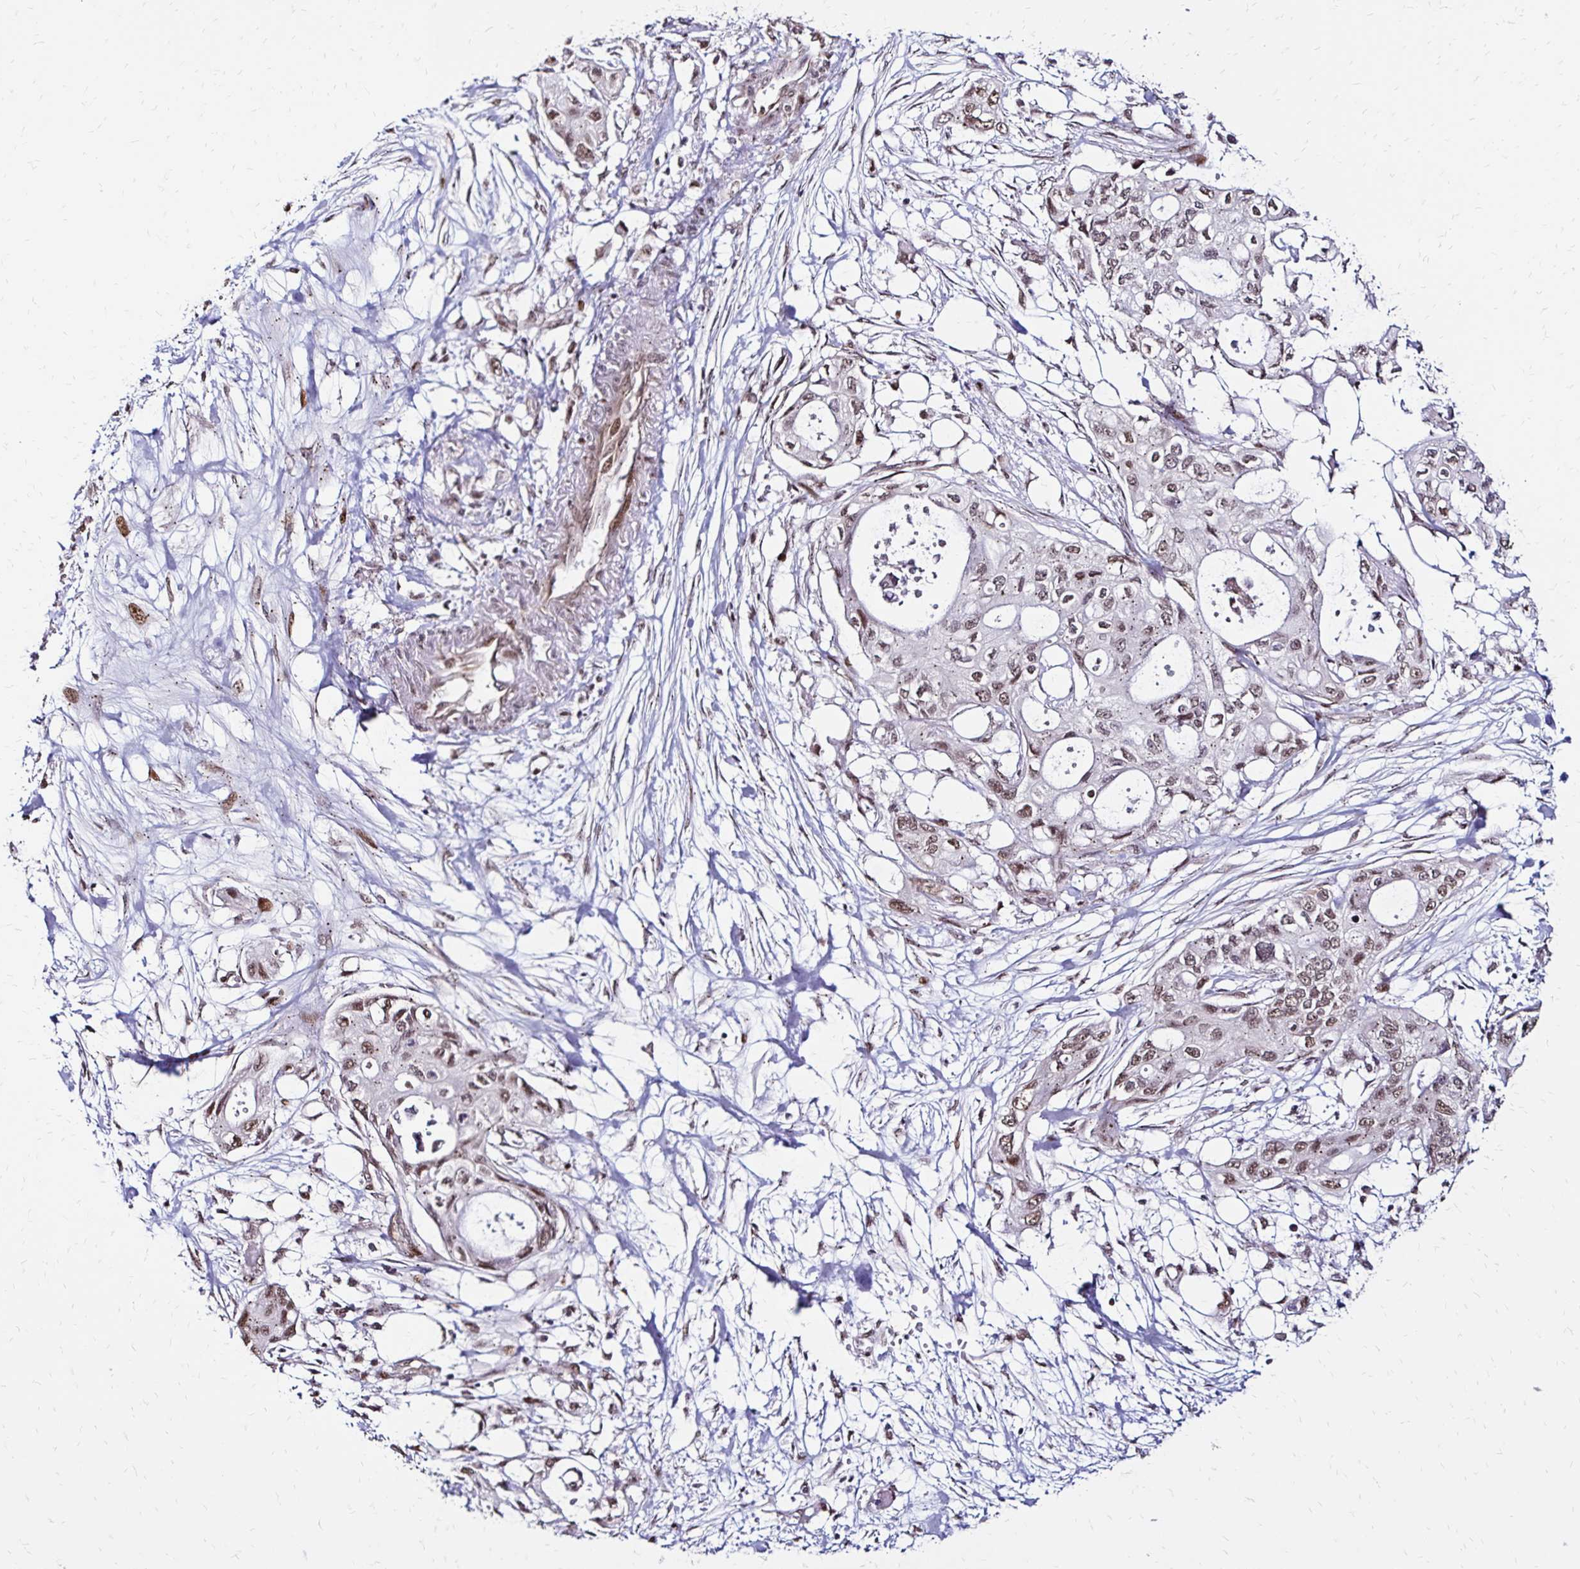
{"staining": {"intensity": "weak", "quantity": ">75%", "location": "nuclear"}, "tissue": "pancreatic cancer", "cell_type": "Tumor cells", "image_type": "cancer", "snomed": [{"axis": "morphology", "description": "Adenocarcinoma, NOS"}, {"axis": "topography", "description": "Pancreas"}], "caption": "Immunohistochemical staining of adenocarcinoma (pancreatic) exhibits low levels of weak nuclear protein expression in about >75% of tumor cells. (DAB (3,3'-diaminobenzidine) IHC with brightfield microscopy, high magnification).", "gene": "TOB1", "patient": {"sex": "female", "age": 63}}